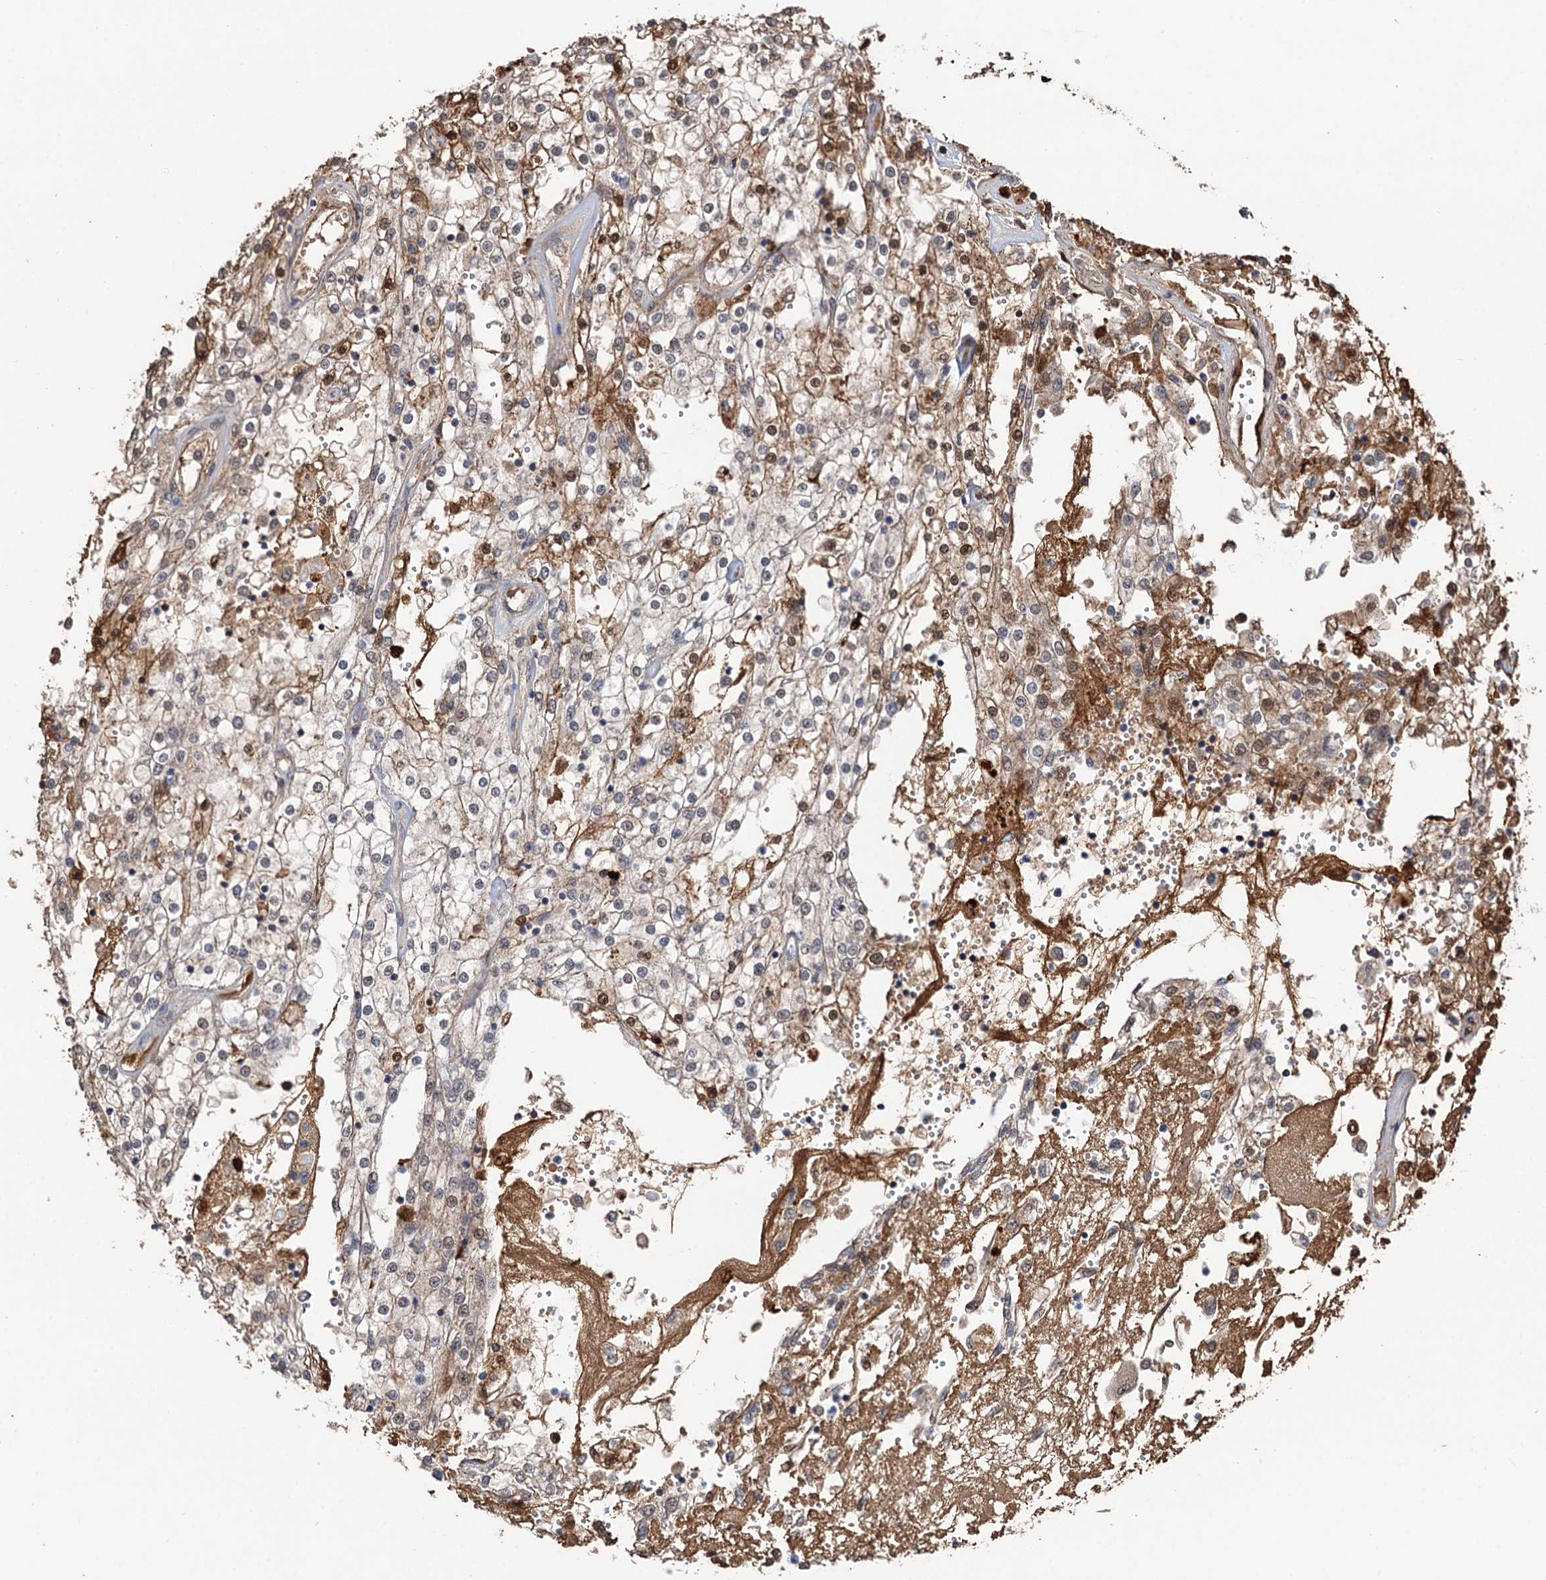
{"staining": {"intensity": "moderate", "quantity": "25%-75%", "location": "cytoplasmic/membranous,nuclear"}, "tissue": "renal cancer", "cell_type": "Tumor cells", "image_type": "cancer", "snomed": [{"axis": "morphology", "description": "Adenocarcinoma, NOS"}, {"axis": "topography", "description": "Kidney"}], "caption": "Protein staining shows moderate cytoplasmic/membranous and nuclear positivity in approximately 25%-75% of tumor cells in renal cancer (adenocarcinoma).", "gene": "DEXI", "patient": {"sex": "female", "age": 52}}